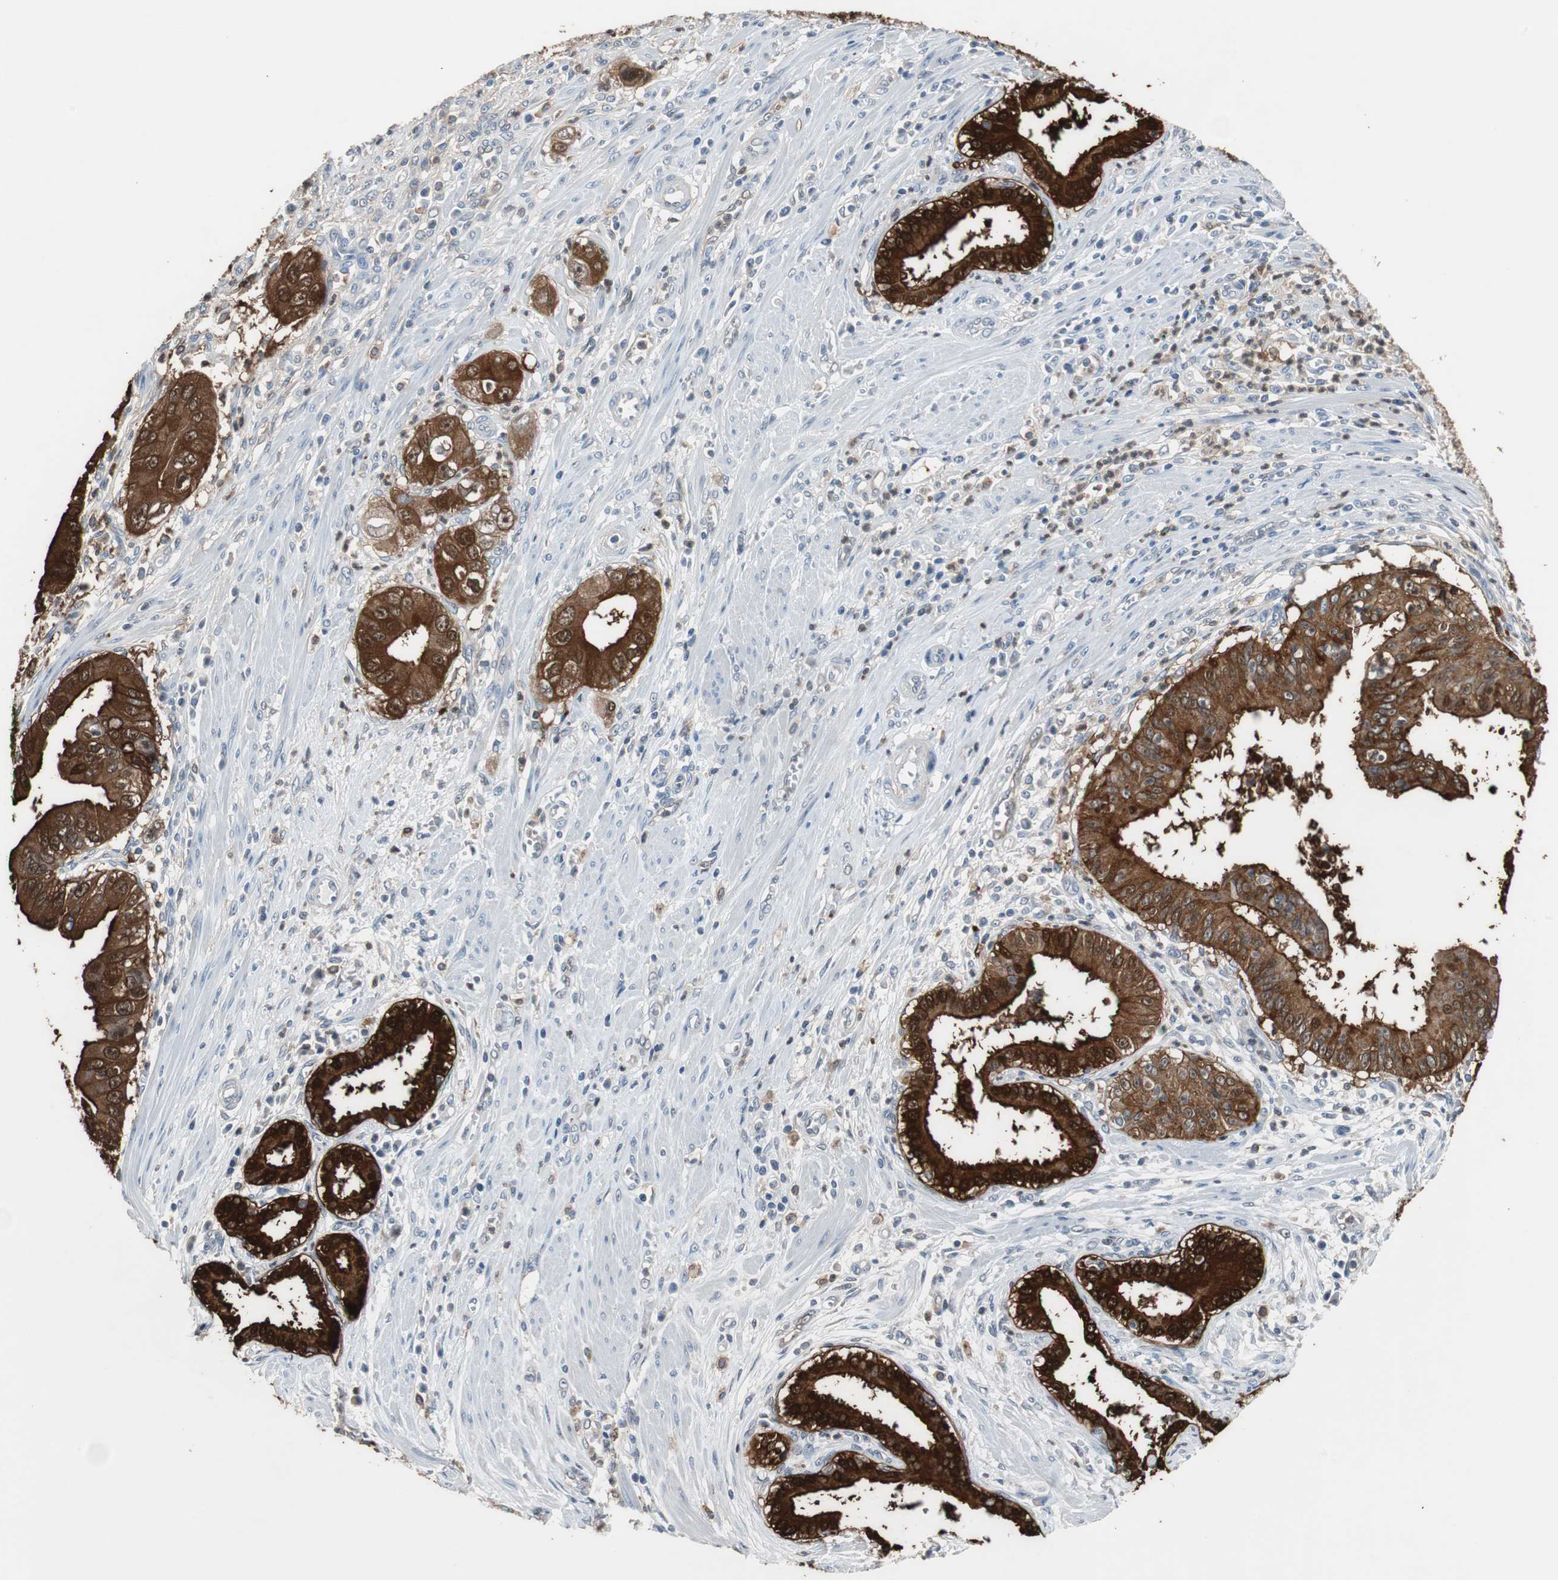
{"staining": {"intensity": "strong", "quantity": ">75%", "location": "cytoplasmic/membranous"}, "tissue": "pancreatic cancer", "cell_type": "Tumor cells", "image_type": "cancer", "snomed": [{"axis": "morphology", "description": "Normal tissue, NOS"}, {"axis": "topography", "description": "Lymph node"}], "caption": "Pancreatic cancer stained with a protein marker displays strong staining in tumor cells.", "gene": "ANXA4", "patient": {"sex": "male", "age": 50}}